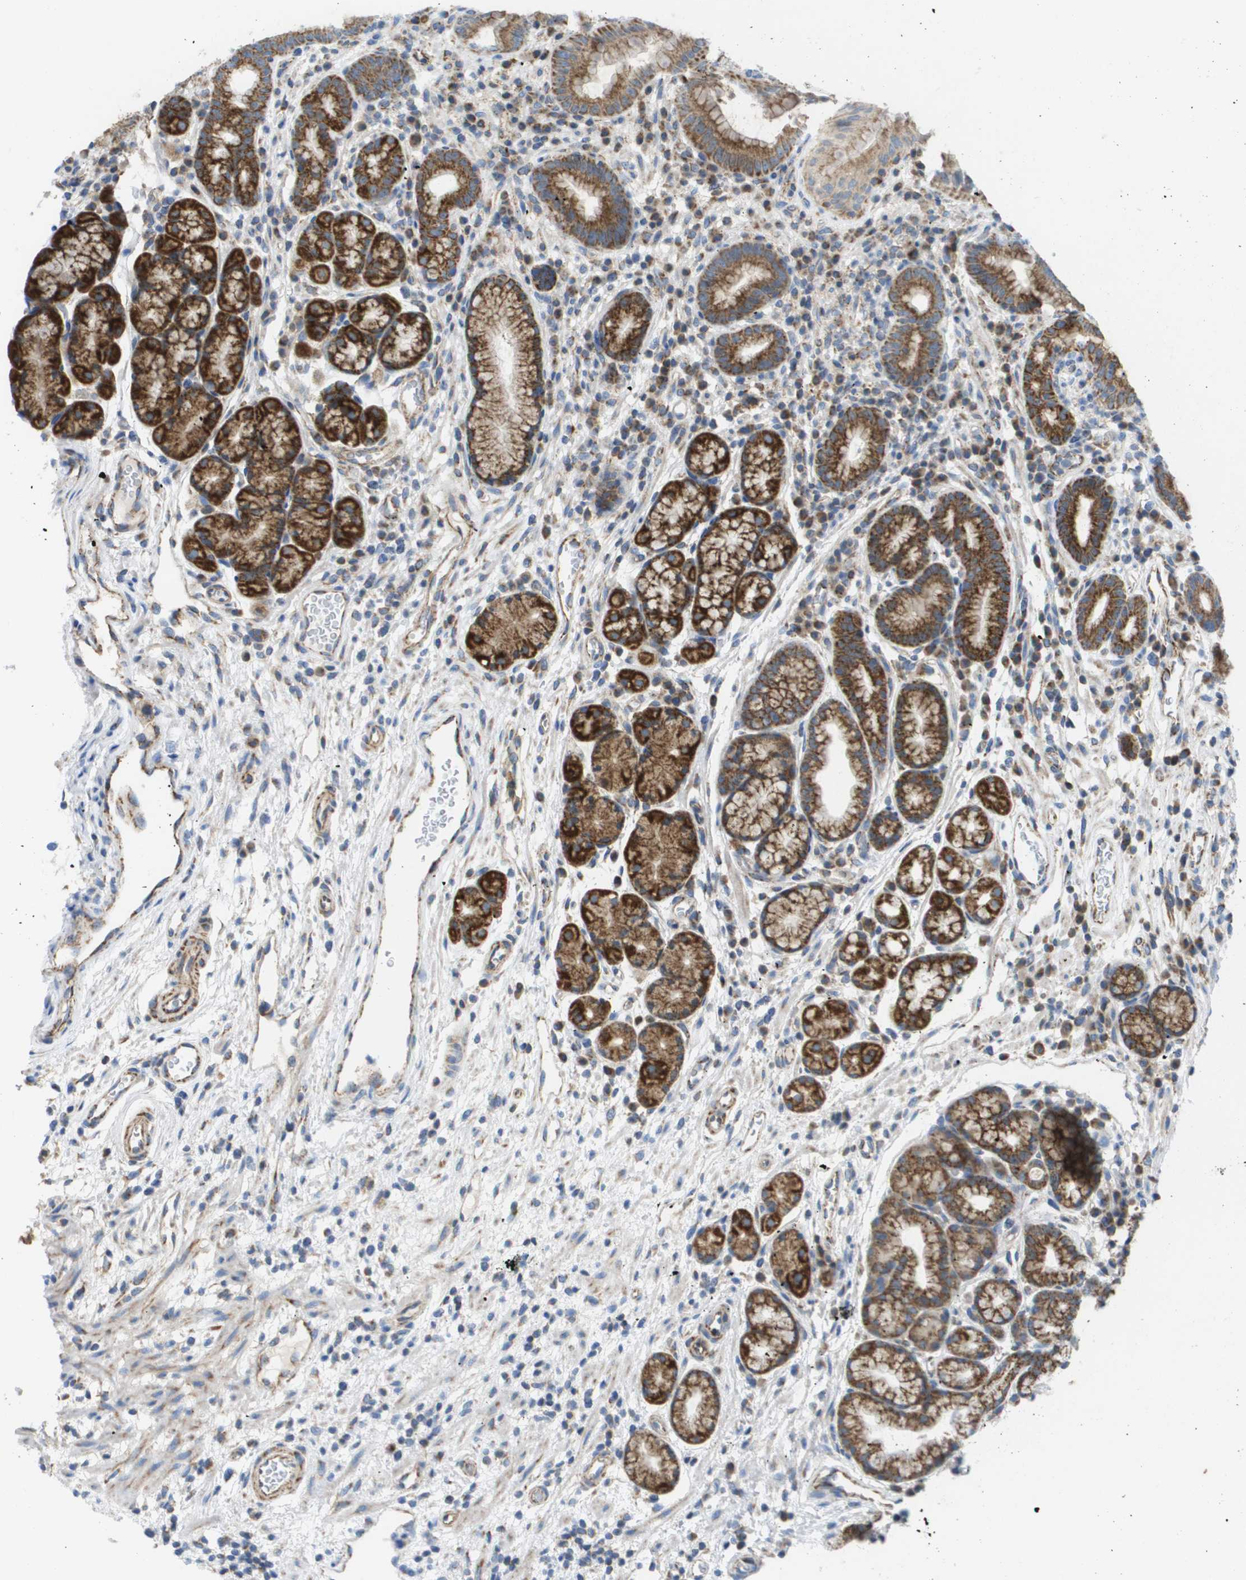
{"staining": {"intensity": "strong", "quantity": ">75%", "location": "cytoplasmic/membranous"}, "tissue": "stomach", "cell_type": "Glandular cells", "image_type": "normal", "snomed": [{"axis": "morphology", "description": "Normal tissue, NOS"}, {"axis": "morphology", "description": "Carcinoid, malignant, NOS"}, {"axis": "topography", "description": "Stomach, upper"}], "caption": "Protein staining by immunohistochemistry (IHC) demonstrates strong cytoplasmic/membranous positivity in about >75% of glandular cells in benign stomach. Using DAB (brown) and hematoxylin (blue) stains, captured at high magnification using brightfield microscopy.", "gene": "FIS1", "patient": {"sex": "male", "age": 39}}